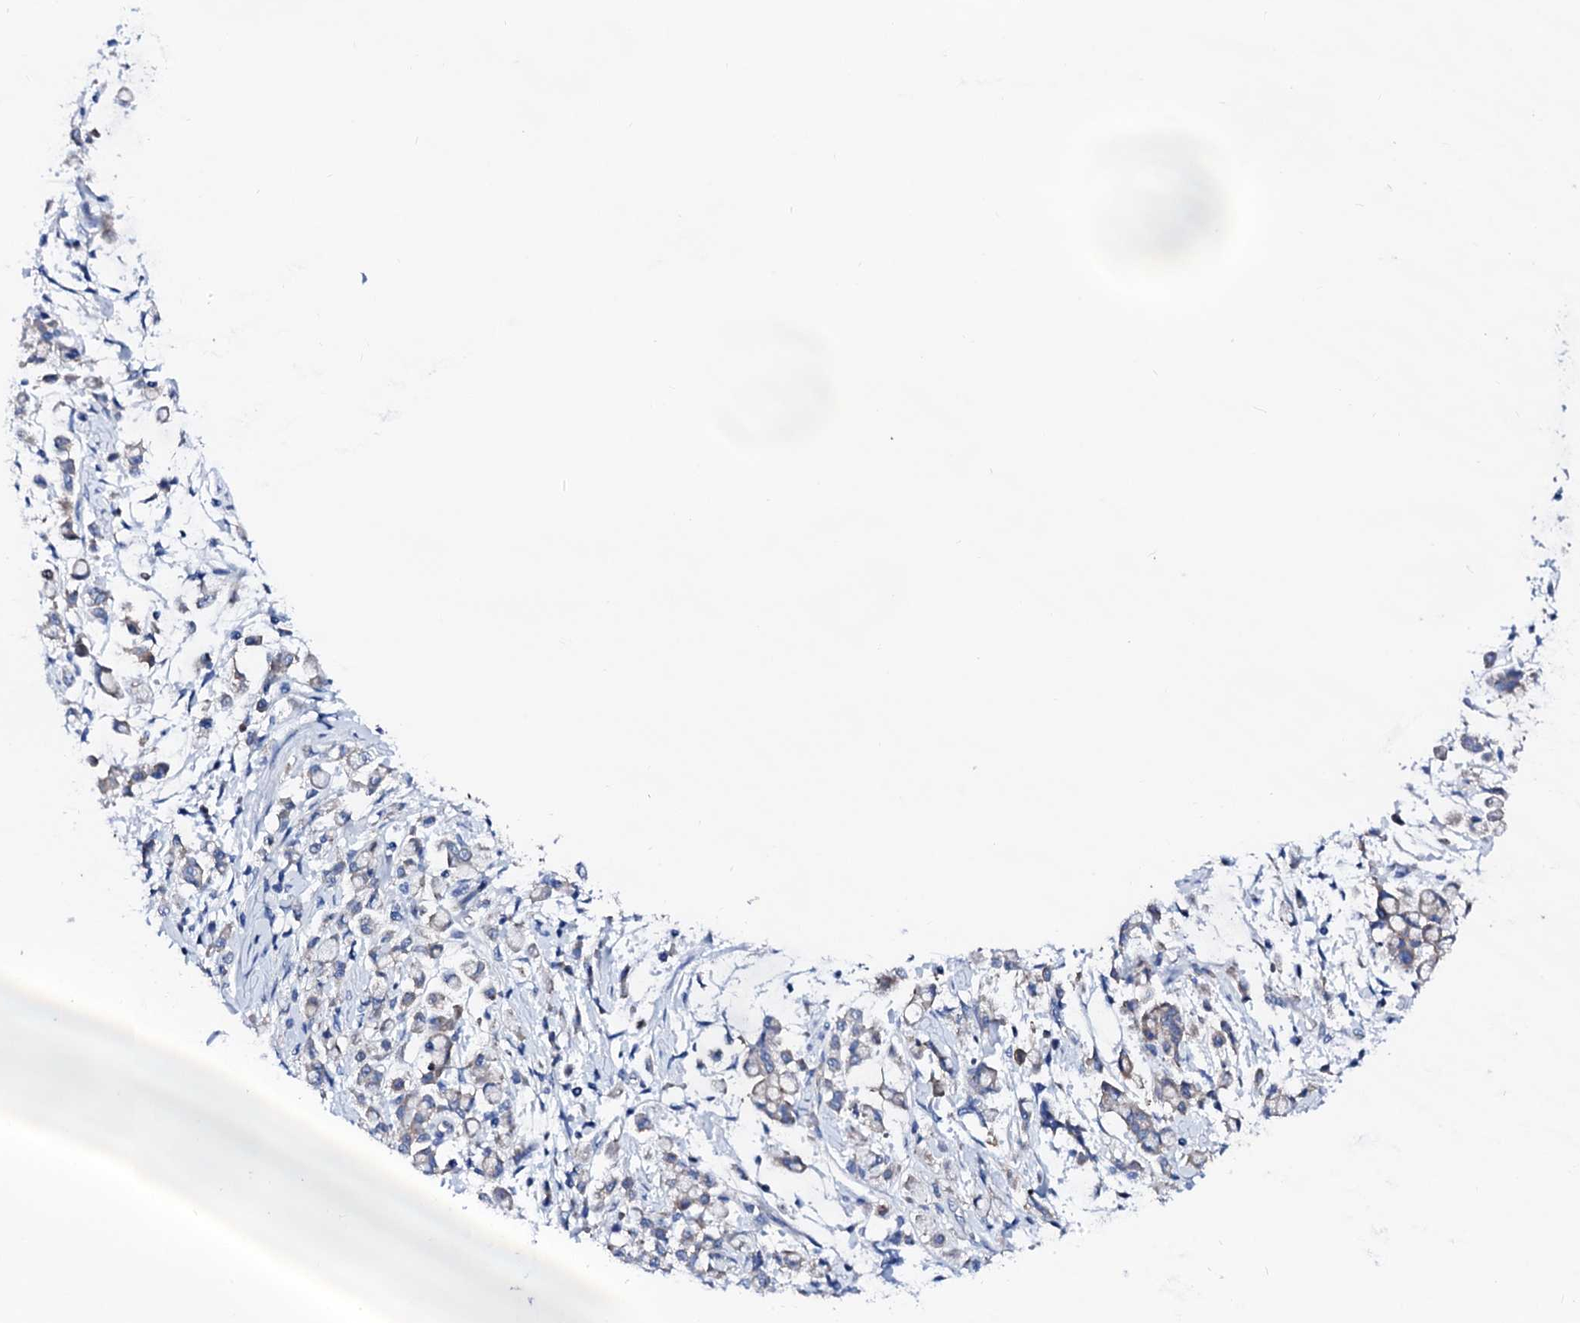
{"staining": {"intensity": "negative", "quantity": "none", "location": "none"}, "tissue": "stomach cancer", "cell_type": "Tumor cells", "image_type": "cancer", "snomed": [{"axis": "morphology", "description": "Adenocarcinoma, NOS"}, {"axis": "topography", "description": "Stomach"}], "caption": "There is no significant positivity in tumor cells of stomach cancer. The staining is performed using DAB (3,3'-diaminobenzidine) brown chromogen with nuclei counter-stained in using hematoxylin.", "gene": "TRDN", "patient": {"sex": "female", "age": 60}}